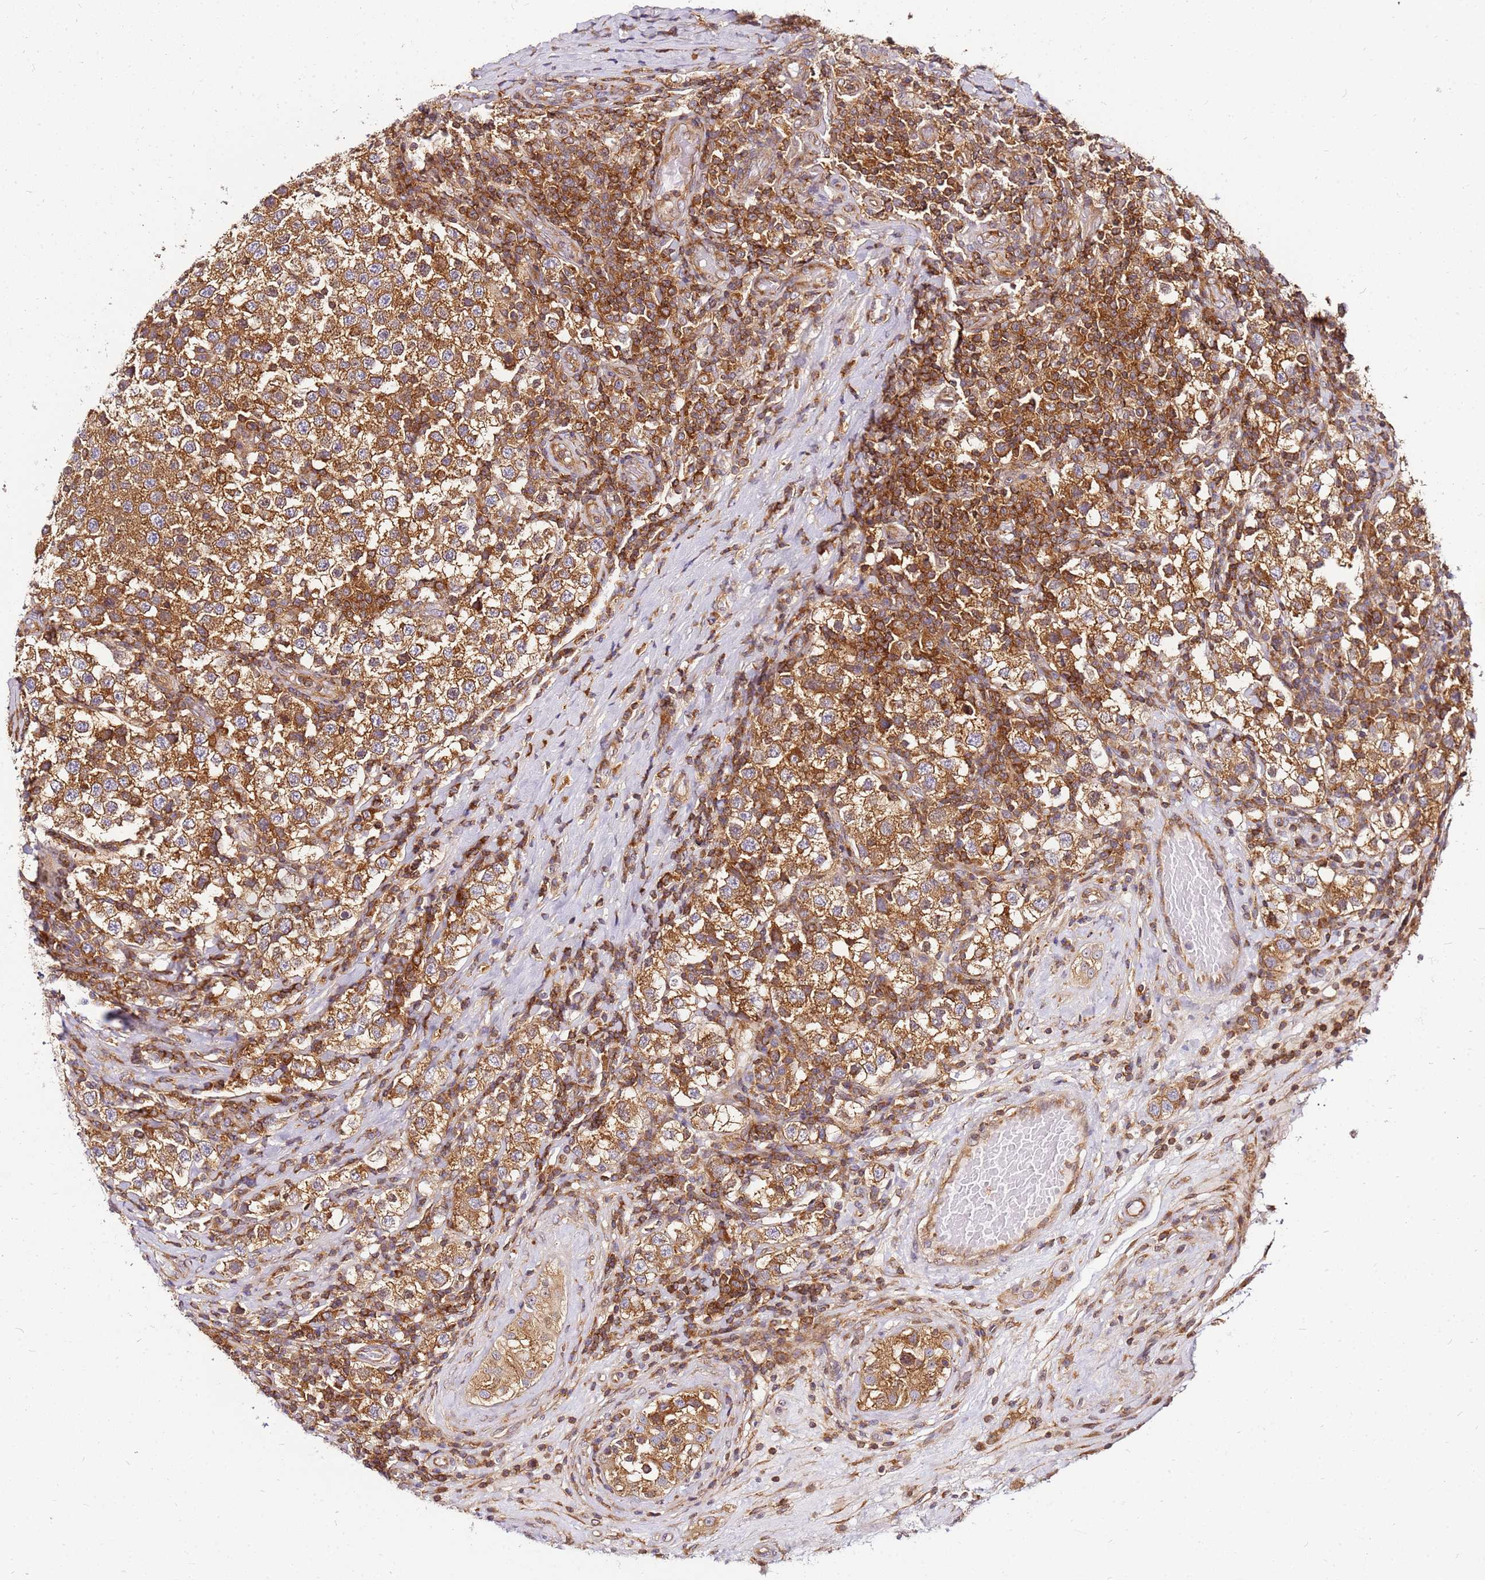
{"staining": {"intensity": "moderate", "quantity": ">75%", "location": "cytoplasmic/membranous"}, "tissue": "testis cancer", "cell_type": "Tumor cells", "image_type": "cancer", "snomed": [{"axis": "morphology", "description": "Seminoma, NOS"}, {"axis": "topography", "description": "Testis"}], "caption": "This histopathology image demonstrates IHC staining of human testis seminoma, with medium moderate cytoplasmic/membranous staining in about >75% of tumor cells.", "gene": "PIH1D1", "patient": {"sex": "male", "age": 34}}